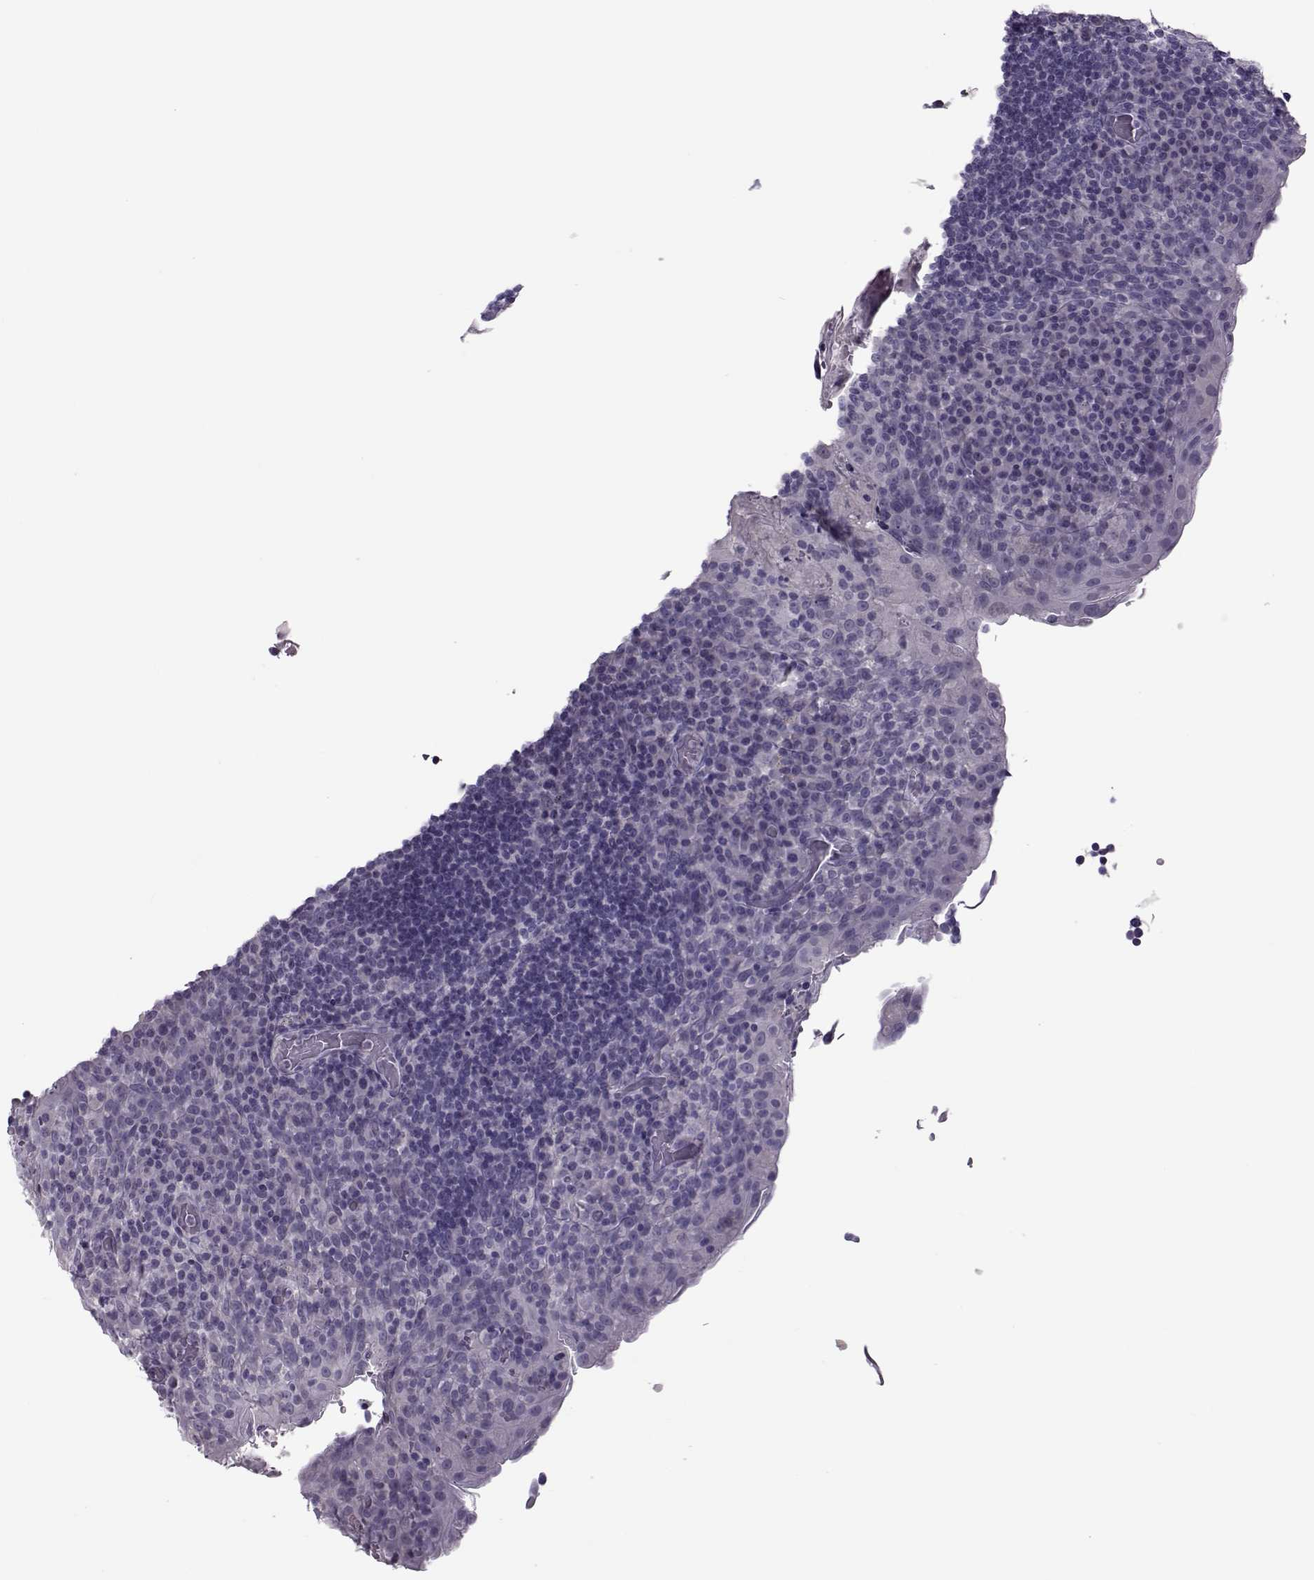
{"staining": {"intensity": "negative", "quantity": "none", "location": "none"}, "tissue": "tonsil", "cell_type": "Germinal center cells", "image_type": "normal", "snomed": [{"axis": "morphology", "description": "Normal tissue, NOS"}, {"axis": "topography", "description": "Tonsil"}], "caption": "Germinal center cells are negative for brown protein staining in unremarkable tonsil. Nuclei are stained in blue.", "gene": "ASRGL1", "patient": {"sex": "male", "age": 17}}